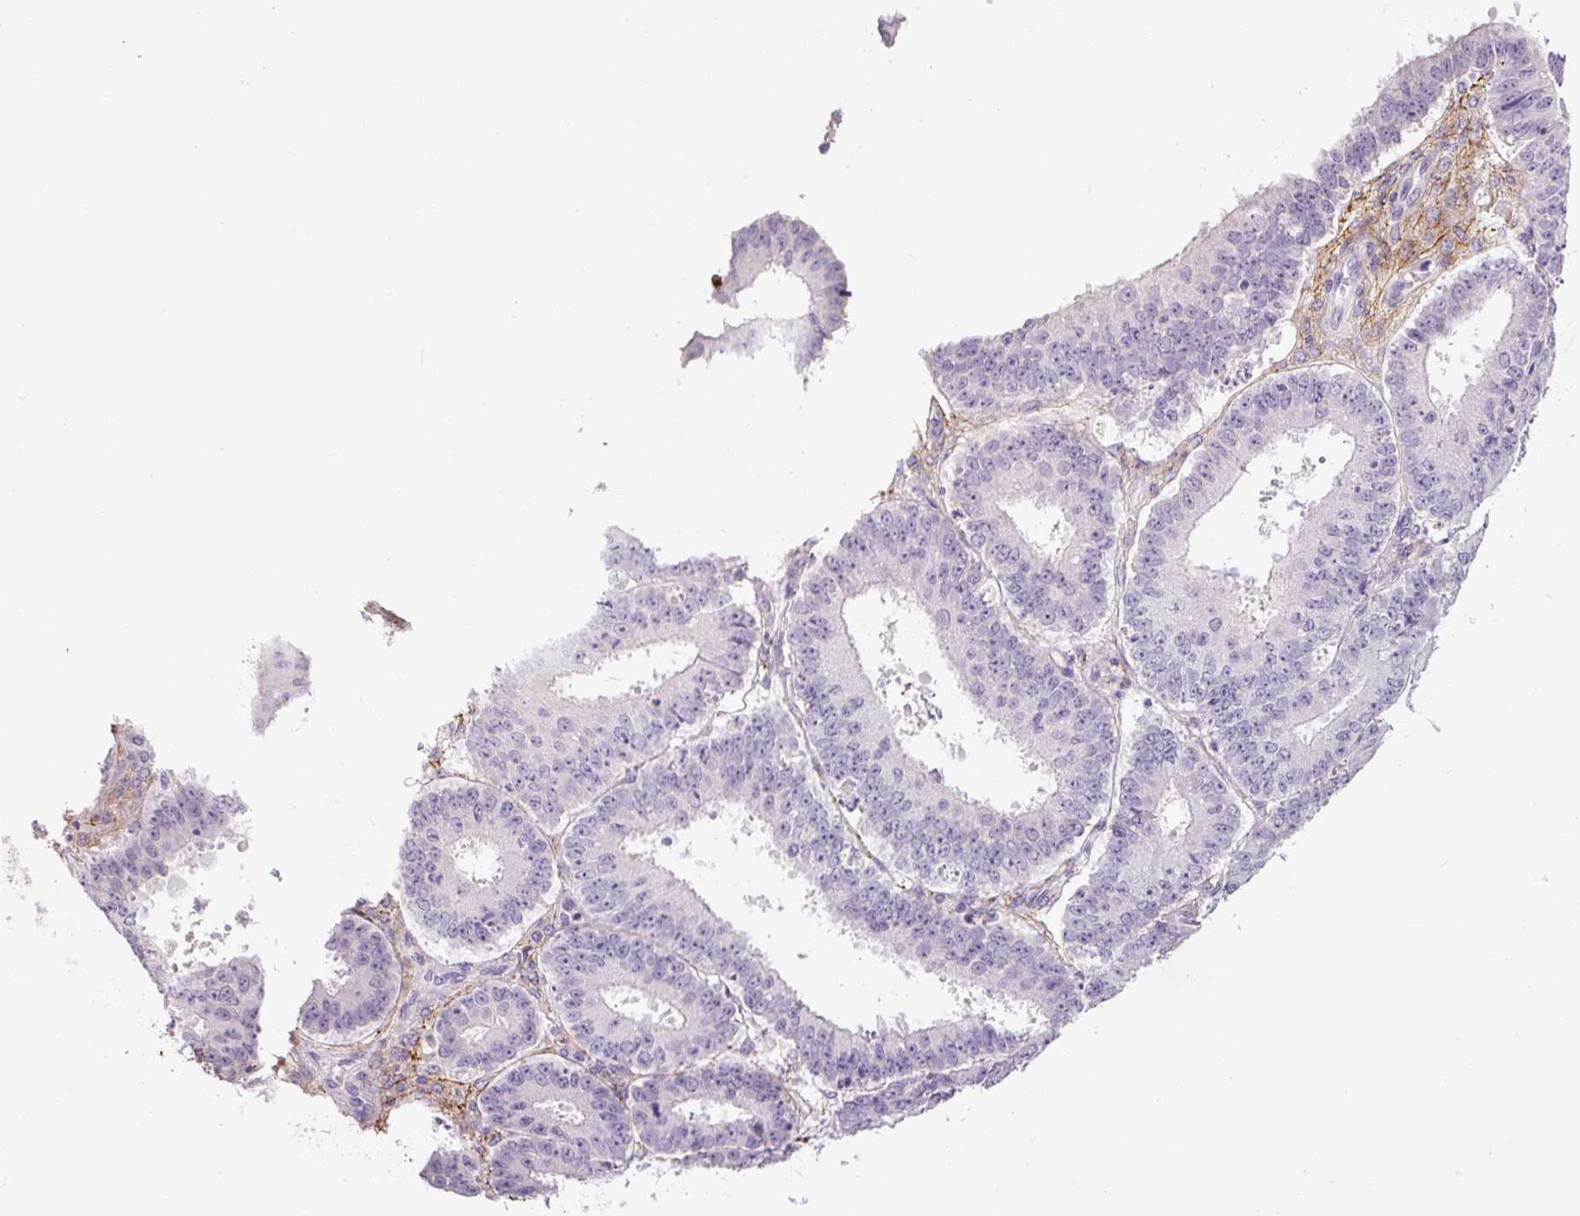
{"staining": {"intensity": "negative", "quantity": "none", "location": "none"}, "tissue": "ovarian cancer", "cell_type": "Tumor cells", "image_type": "cancer", "snomed": [{"axis": "morphology", "description": "Carcinoma, endometroid"}, {"axis": "topography", "description": "Appendix"}, {"axis": "topography", "description": "Ovary"}], "caption": "High power microscopy photomicrograph of an immunohistochemistry micrograph of endometroid carcinoma (ovarian), revealing no significant positivity in tumor cells. The staining was performed using DAB to visualize the protein expression in brown, while the nuclei were stained in blue with hematoxylin (Magnification: 20x).", "gene": "FBN1", "patient": {"sex": "female", "age": 42}}